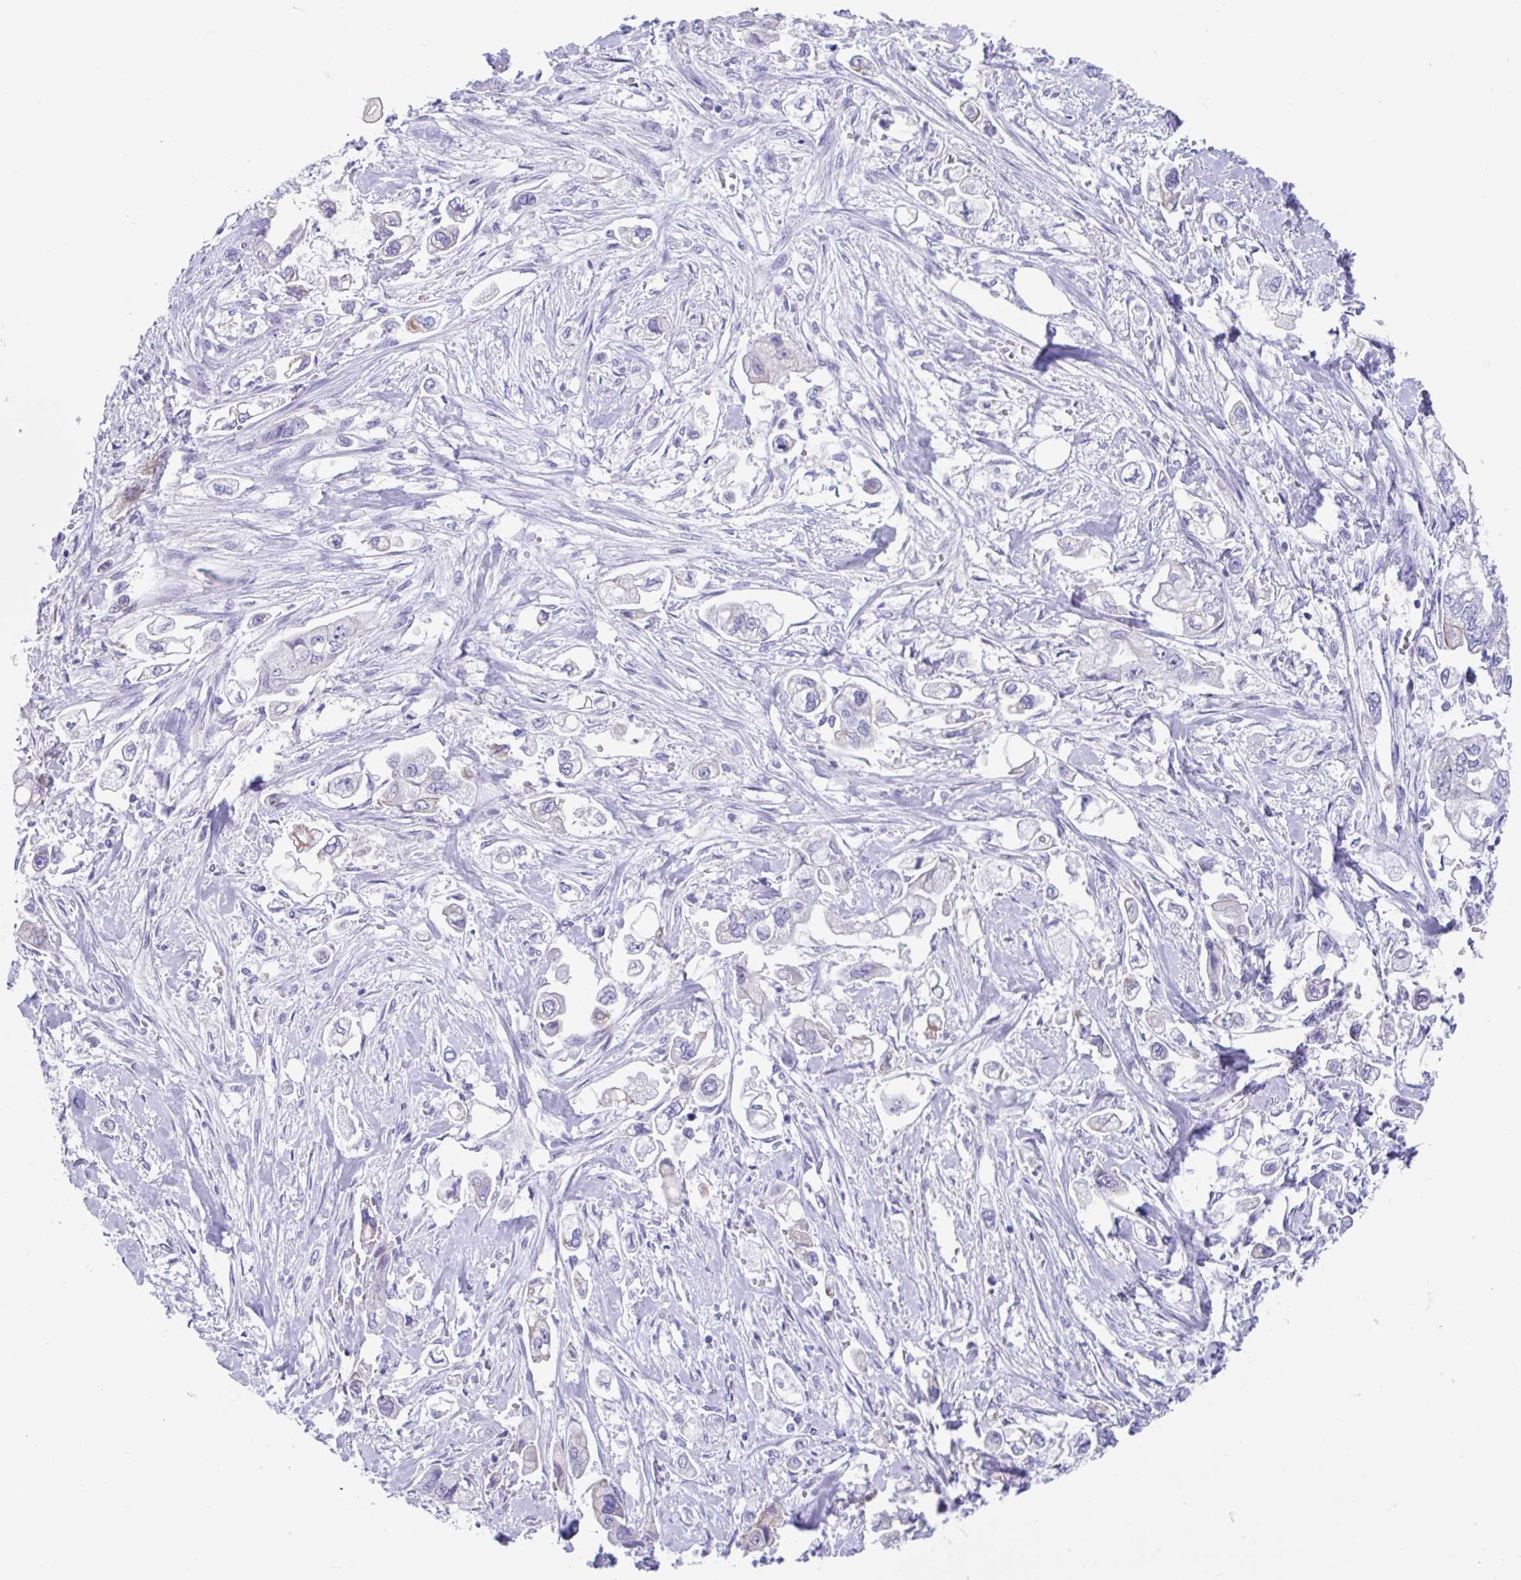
{"staining": {"intensity": "negative", "quantity": "none", "location": "none"}, "tissue": "stomach cancer", "cell_type": "Tumor cells", "image_type": "cancer", "snomed": [{"axis": "morphology", "description": "Adenocarcinoma, NOS"}, {"axis": "topography", "description": "Stomach"}], "caption": "Protein analysis of stomach cancer shows no significant positivity in tumor cells.", "gene": "OR6N2", "patient": {"sex": "male", "age": 62}}